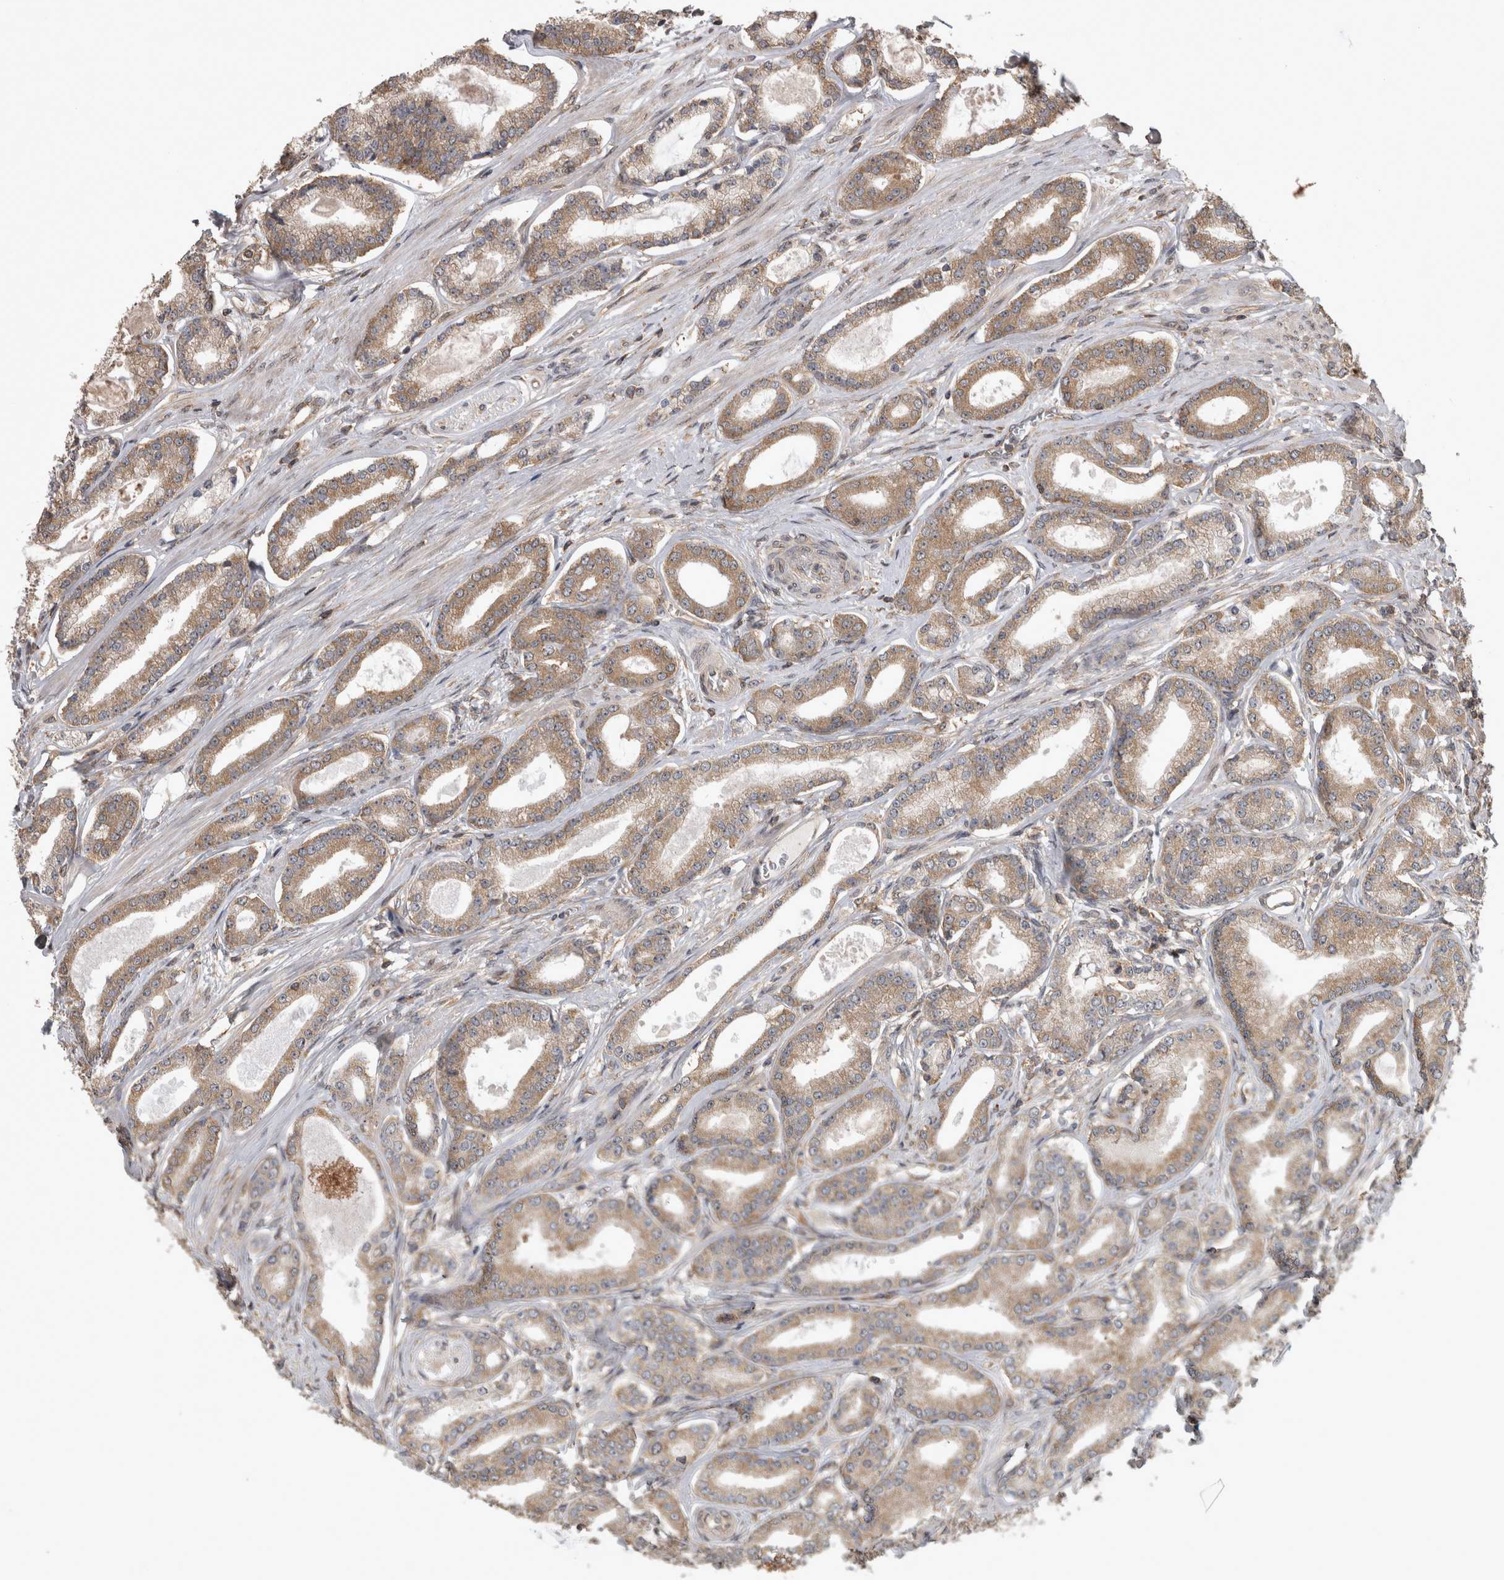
{"staining": {"intensity": "moderate", "quantity": ">75%", "location": "cytoplasmic/membranous"}, "tissue": "prostate cancer", "cell_type": "Tumor cells", "image_type": "cancer", "snomed": [{"axis": "morphology", "description": "Adenocarcinoma, Low grade"}, {"axis": "topography", "description": "Prostate"}], "caption": "Moderate cytoplasmic/membranous staining is seen in approximately >75% of tumor cells in prostate cancer (adenocarcinoma (low-grade)).", "gene": "ATXN2", "patient": {"sex": "male", "age": 60}}